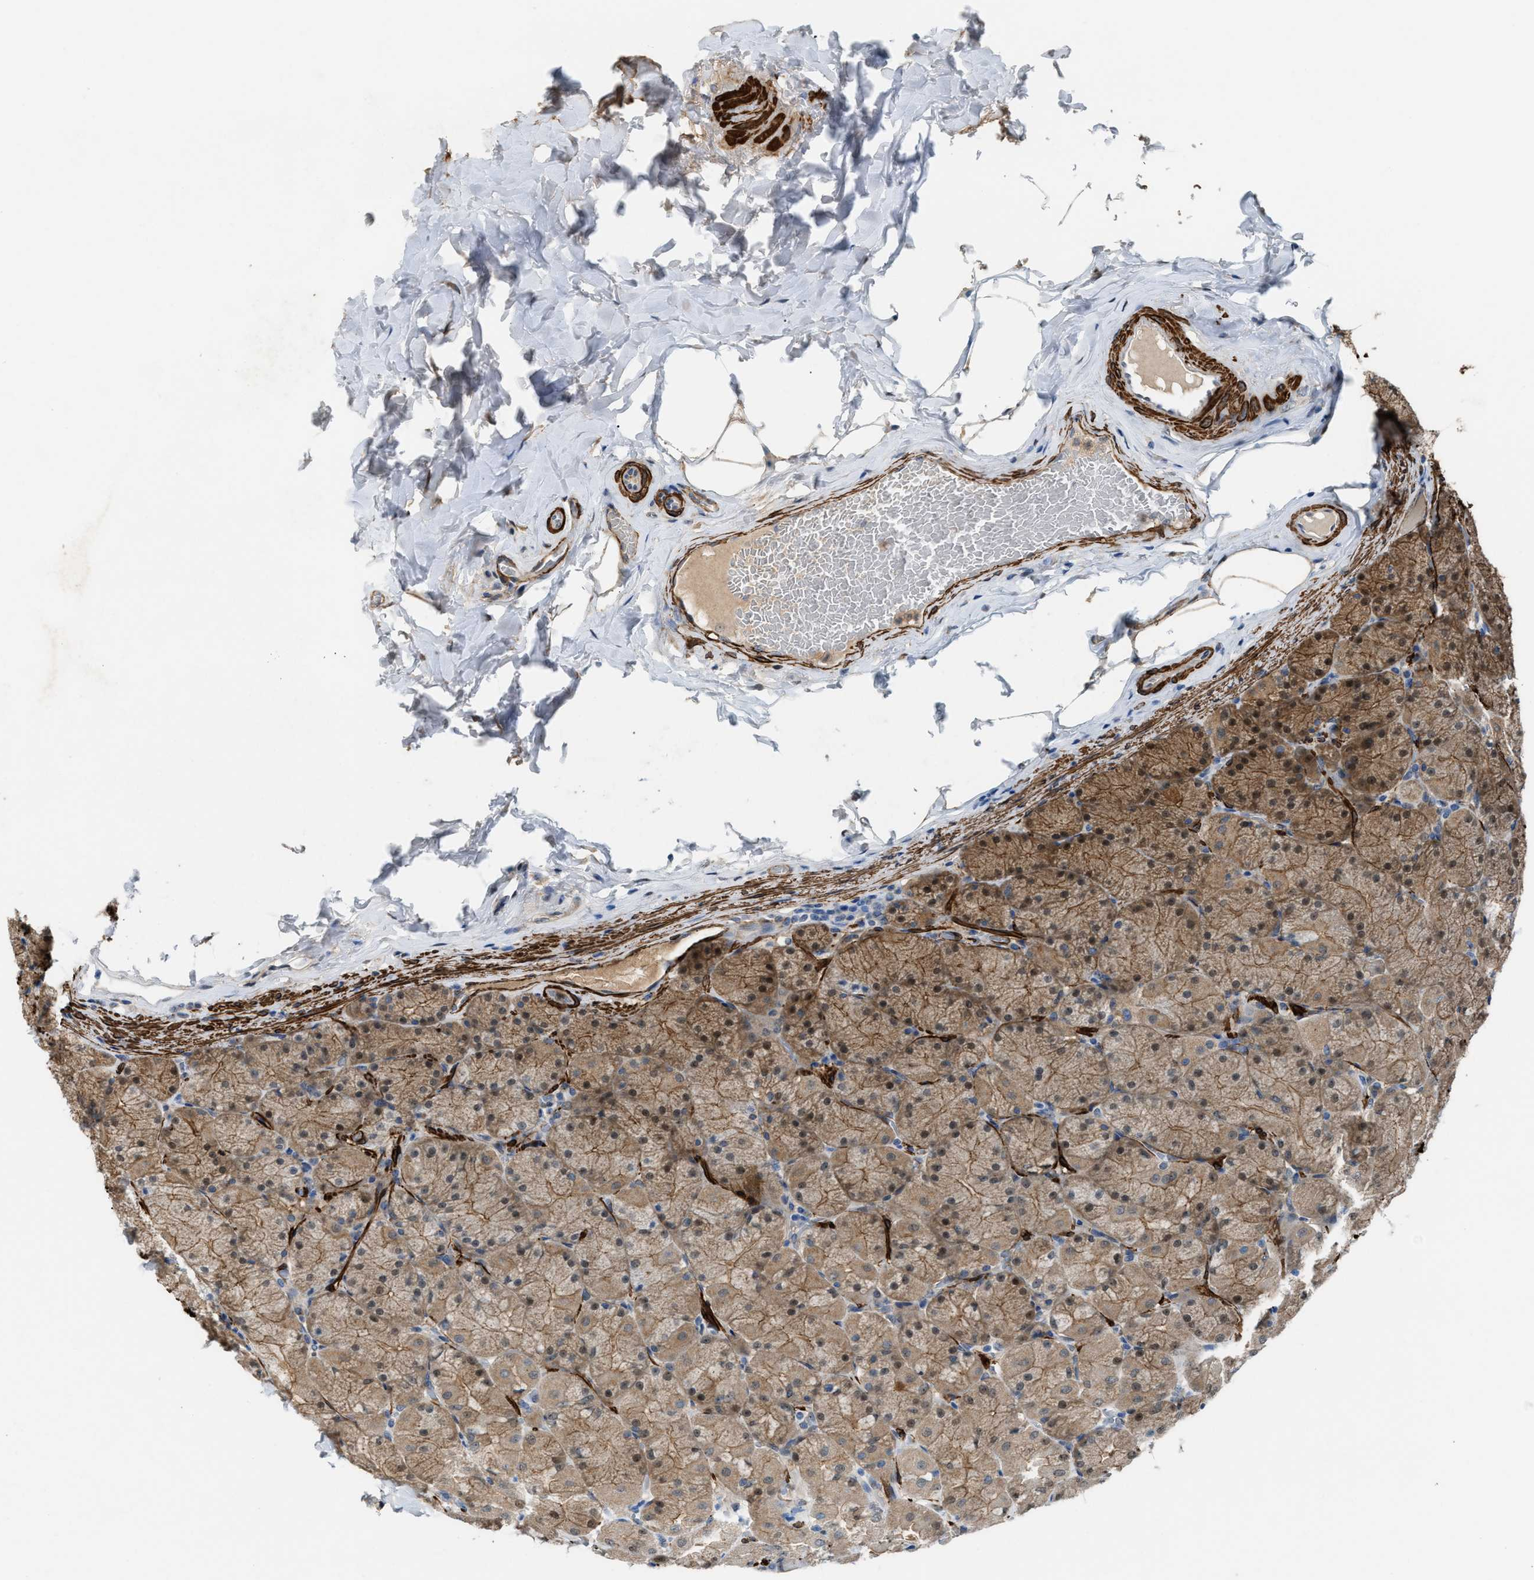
{"staining": {"intensity": "moderate", "quantity": "<25%", "location": "cytoplasmic/membranous"}, "tissue": "stomach", "cell_type": "Glandular cells", "image_type": "normal", "snomed": [{"axis": "morphology", "description": "Normal tissue, NOS"}, {"axis": "topography", "description": "Stomach, upper"}], "caption": "Stomach was stained to show a protein in brown. There is low levels of moderate cytoplasmic/membranous positivity in approximately <25% of glandular cells. (IHC, brightfield microscopy, high magnification).", "gene": "NQO2", "patient": {"sex": "female", "age": 56}}